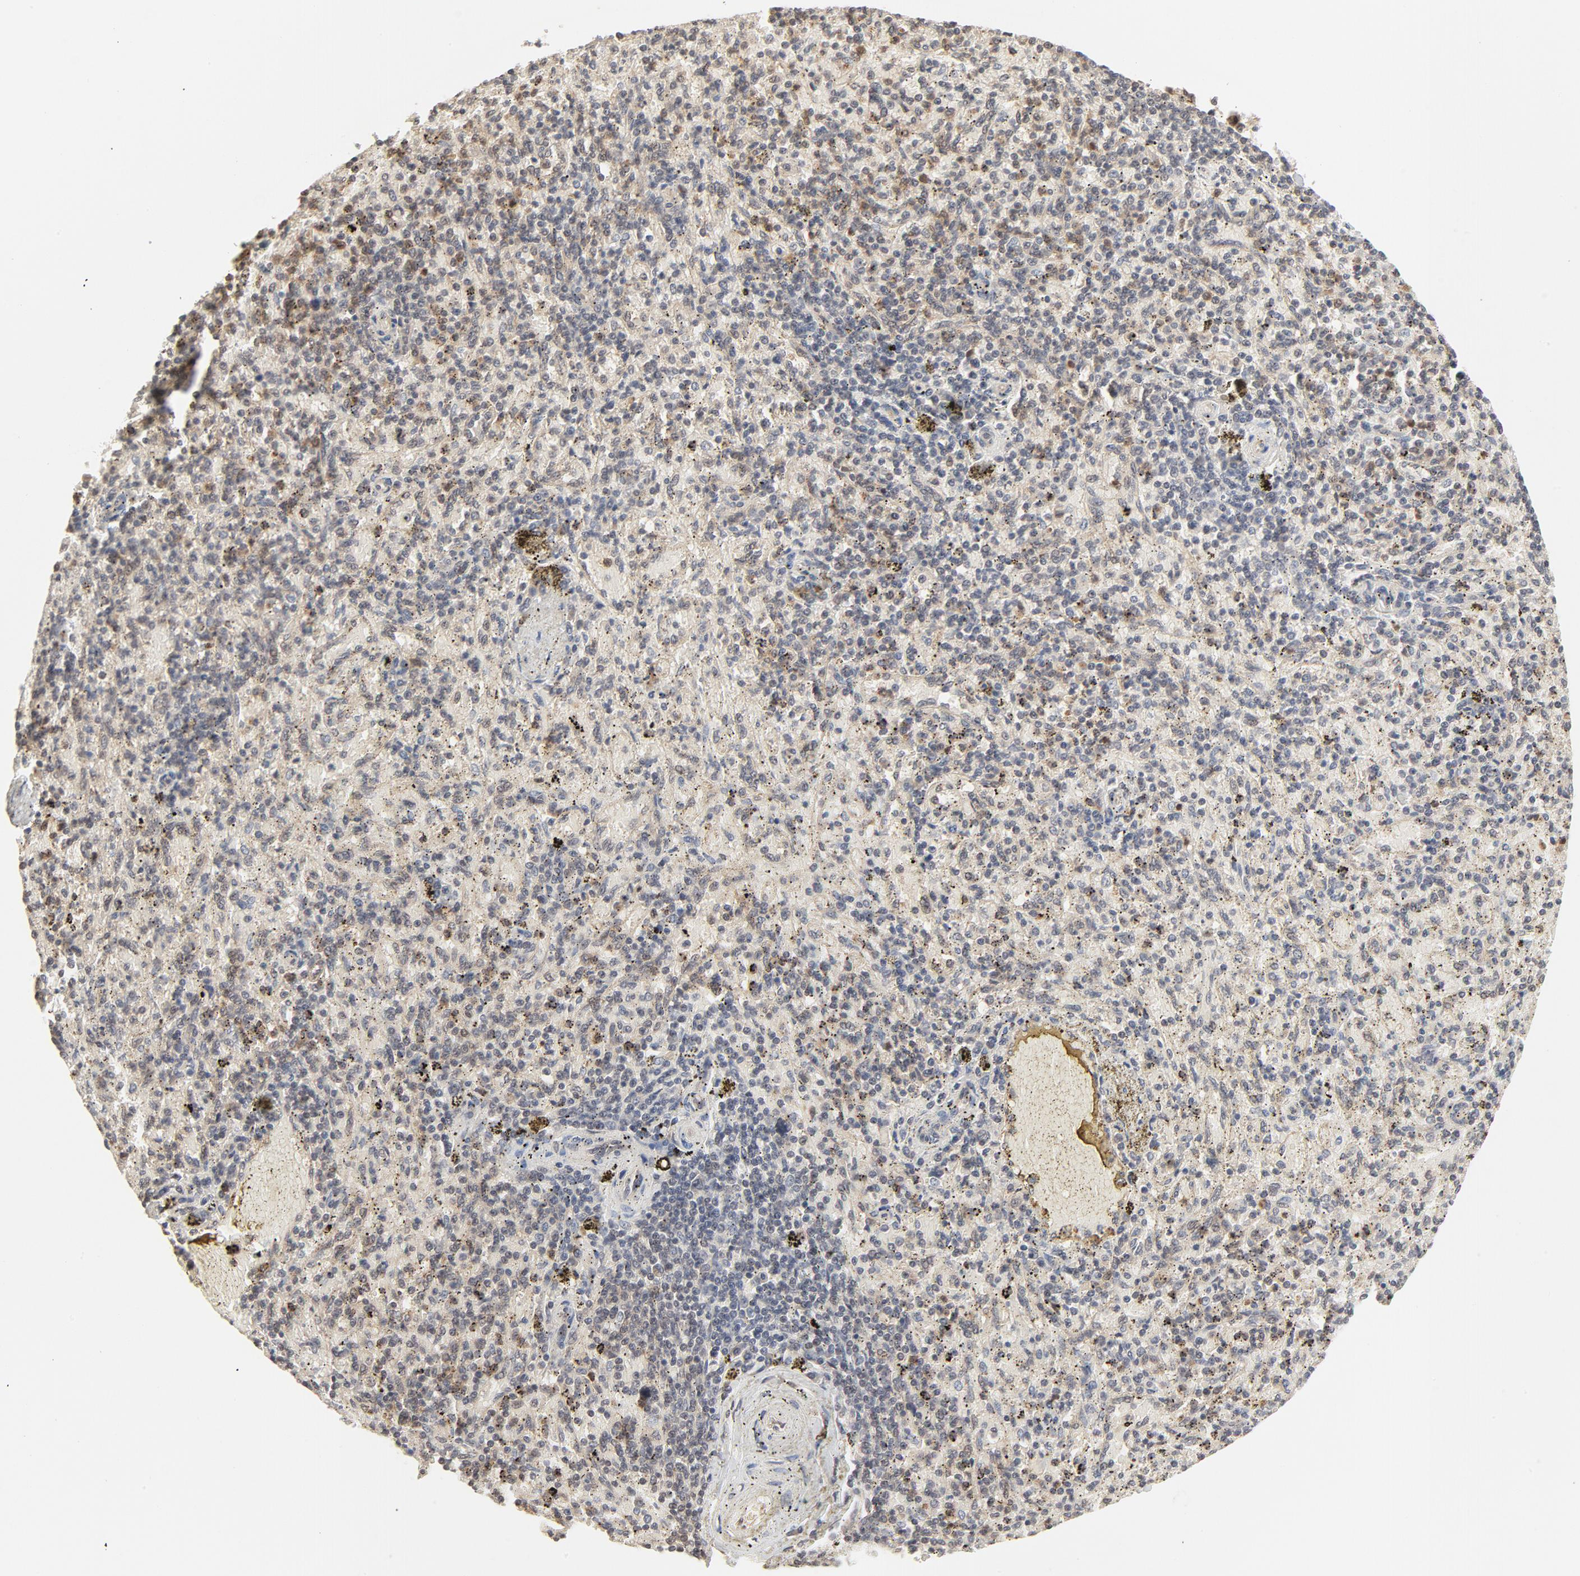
{"staining": {"intensity": "moderate", "quantity": "<25%", "location": "cytoplasmic/membranous,nuclear"}, "tissue": "spleen", "cell_type": "Cells in red pulp", "image_type": "normal", "snomed": [{"axis": "morphology", "description": "Normal tissue, NOS"}, {"axis": "topography", "description": "Spleen"}], "caption": "IHC micrograph of benign spleen: human spleen stained using IHC reveals low levels of moderate protein expression localized specifically in the cytoplasmic/membranous,nuclear of cells in red pulp, appearing as a cytoplasmic/membranous,nuclear brown color.", "gene": "NEDD8", "patient": {"sex": "female", "age": 43}}